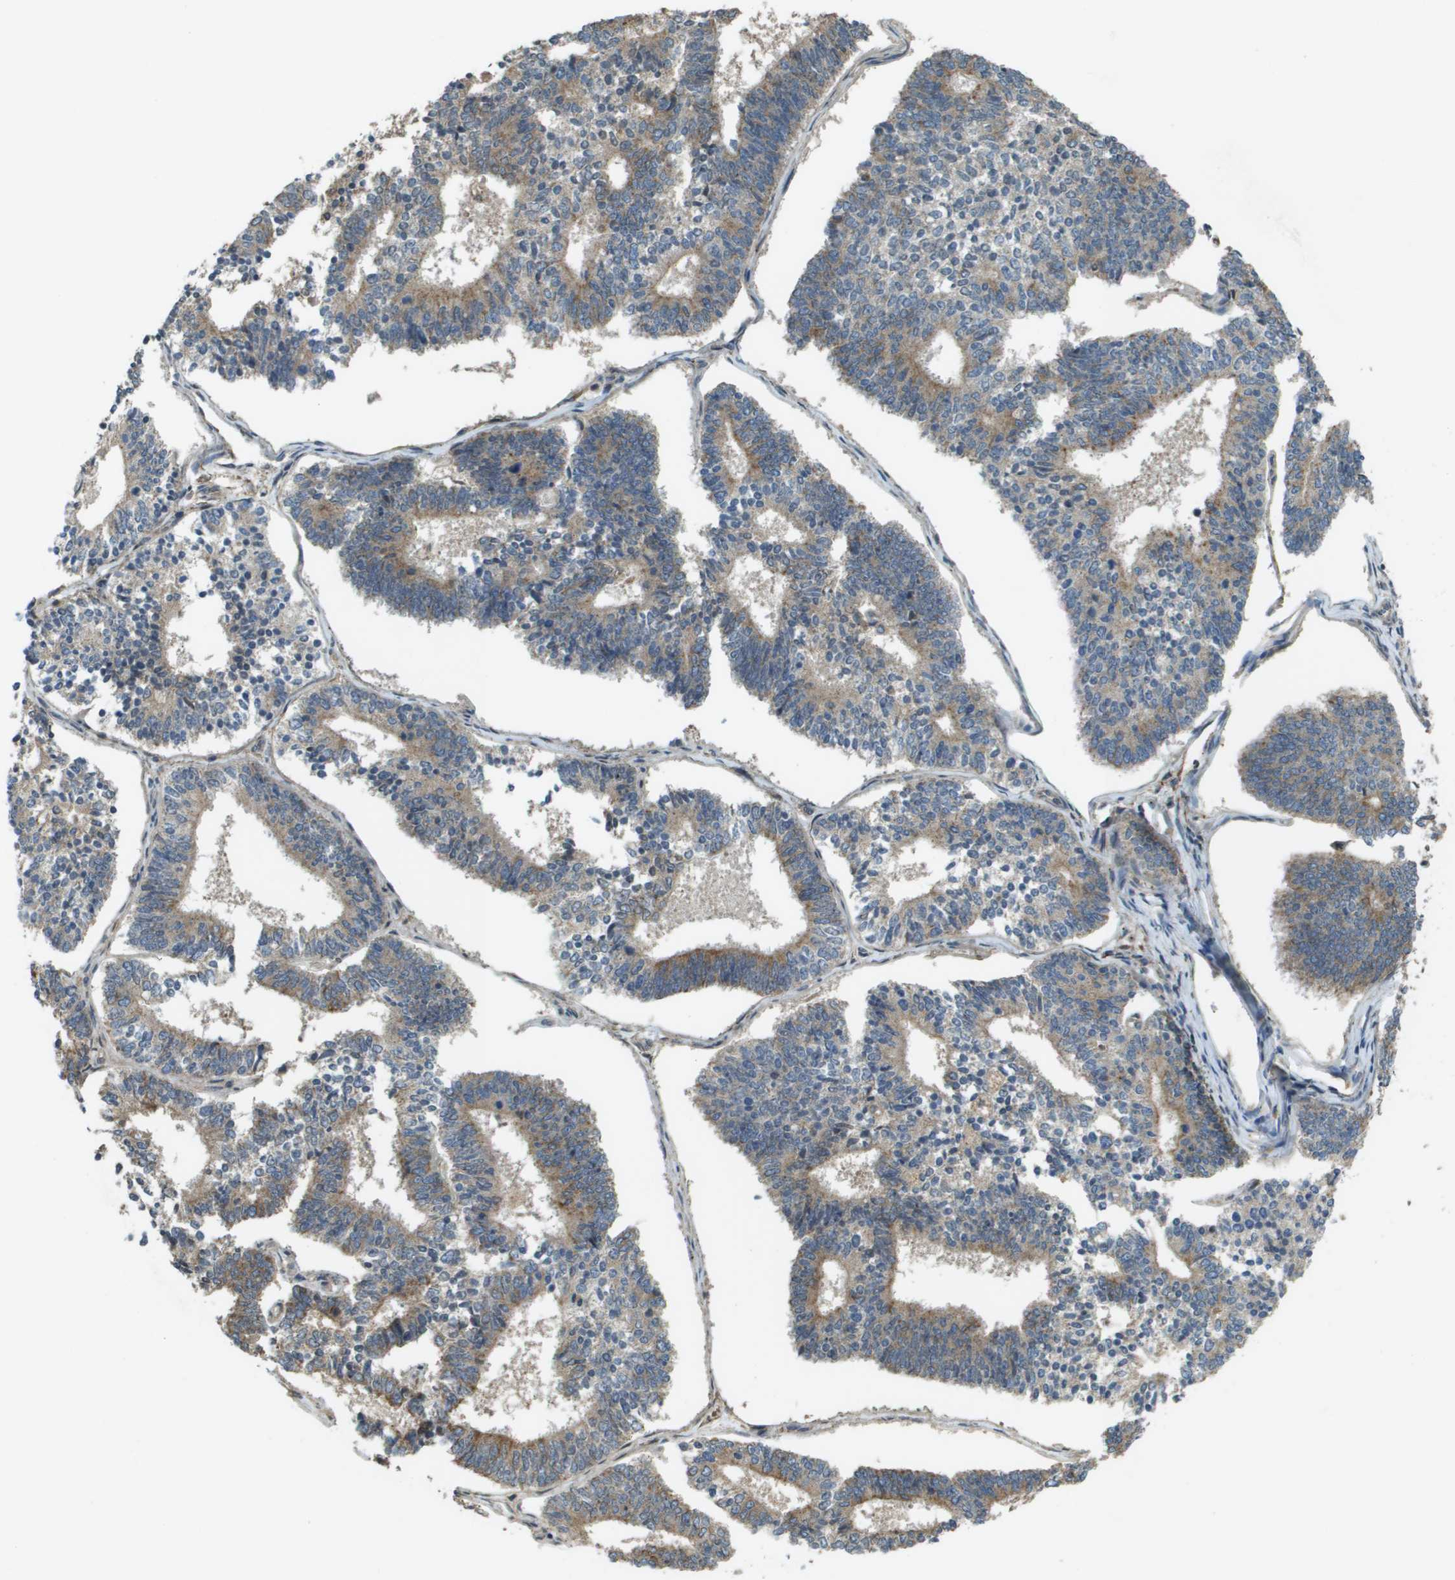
{"staining": {"intensity": "moderate", "quantity": "25%-75%", "location": "cytoplasmic/membranous"}, "tissue": "endometrial cancer", "cell_type": "Tumor cells", "image_type": "cancer", "snomed": [{"axis": "morphology", "description": "Adenocarcinoma, NOS"}, {"axis": "topography", "description": "Endometrium"}], "caption": "This is a photomicrograph of immunohistochemistry (IHC) staining of endometrial cancer, which shows moderate expression in the cytoplasmic/membranous of tumor cells.", "gene": "CDKN2C", "patient": {"sex": "female", "age": 70}}